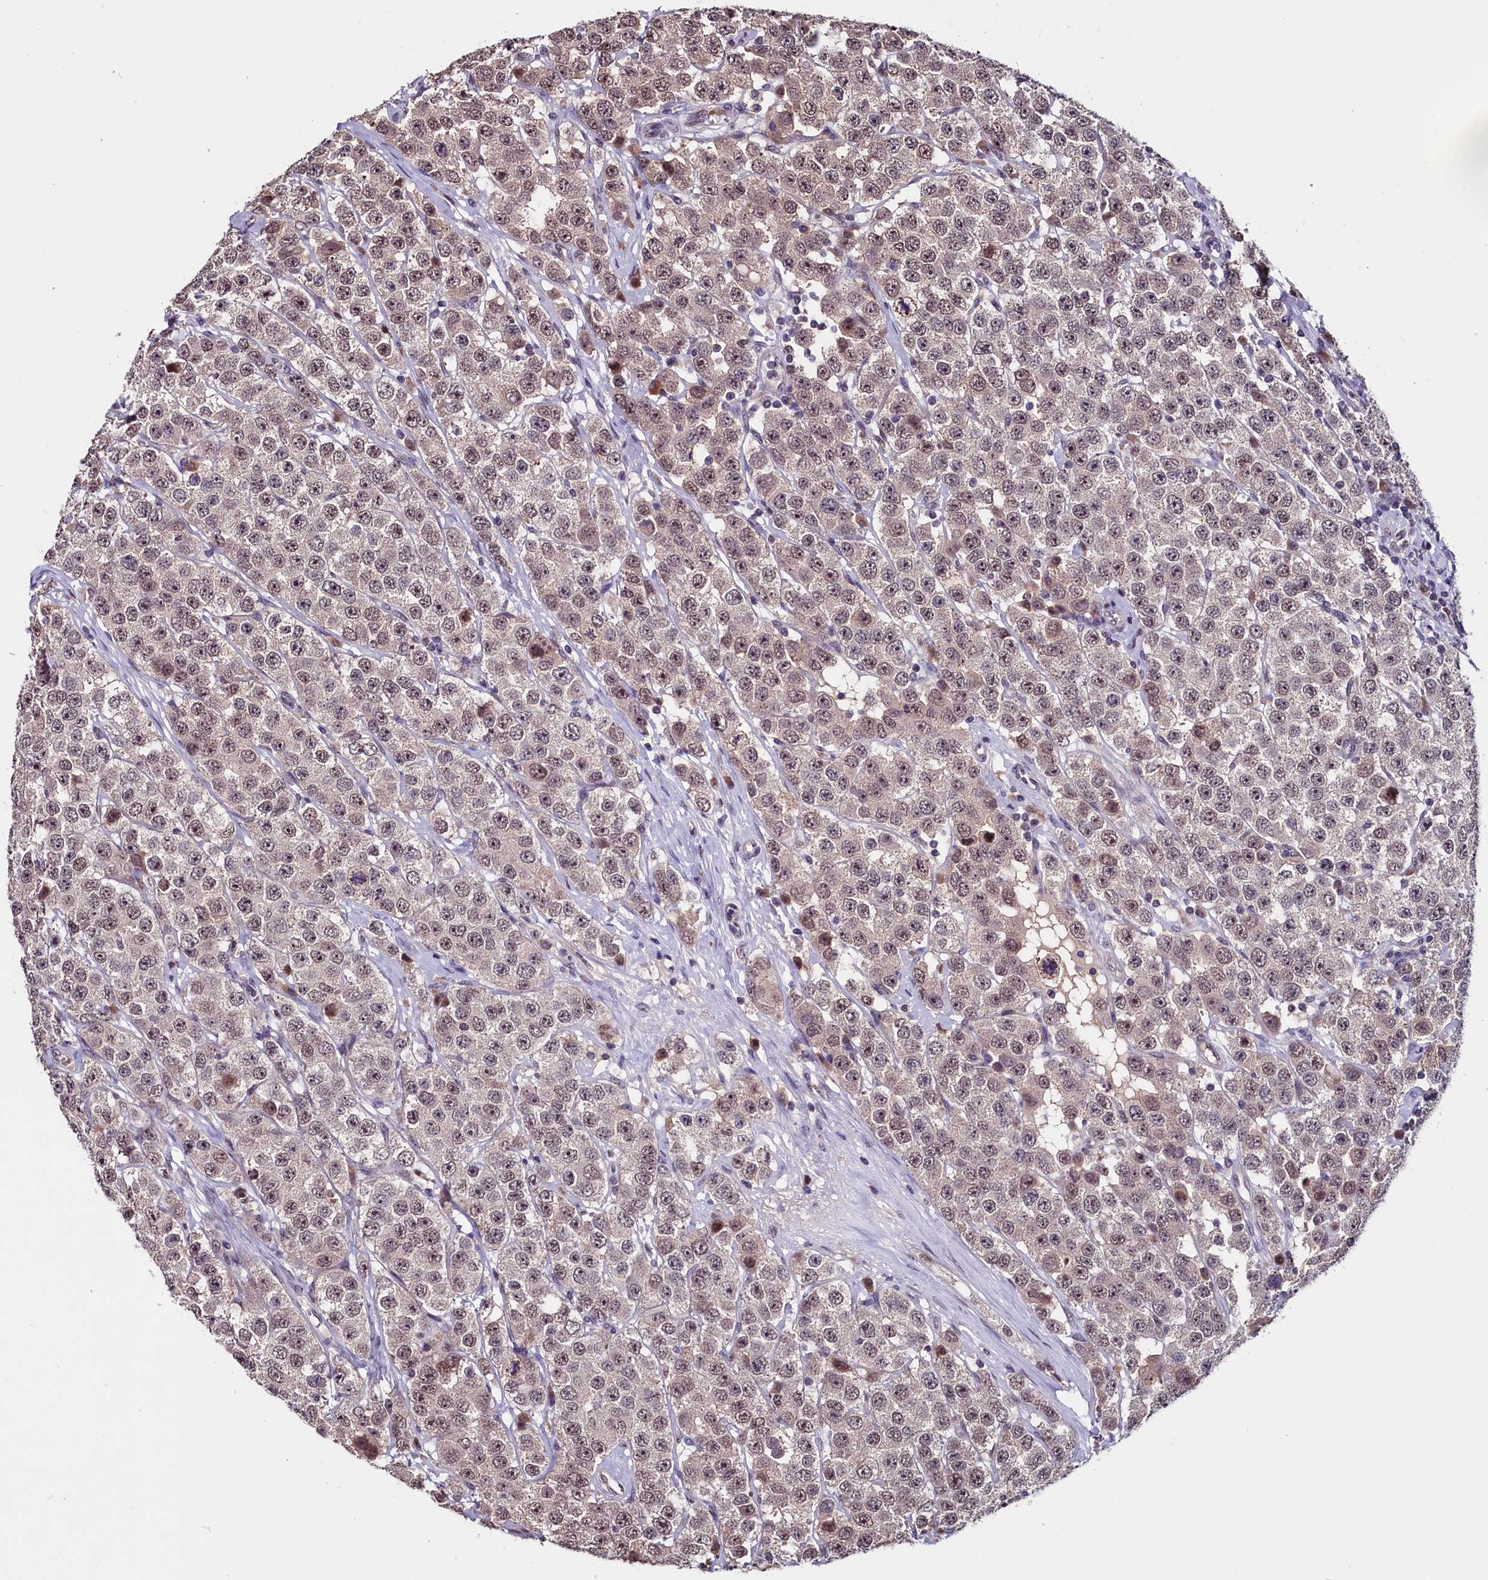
{"staining": {"intensity": "weak", "quantity": "25%-75%", "location": "nuclear"}, "tissue": "testis cancer", "cell_type": "Tumor cells", "image_type": "cancer", "snomed": [{"axis": "morphology", "description": "Seminoma, NOS"}, {"axis": "topography", "description": "Testis"}], "caption": "DAB (3,3'-diaminobenzidine) immunohistochemical staining of human testis seminoma demonstrates weak nuclear protein staining in about 25%-75% of tumor cells. The staining is performed using DAB (3,3'-diaminobenzidine) brown chromogen to label protein expression. The nuclei are counter-stained blue using hematoxylin.", "gene": "RNMT", "patient": {"sex": "male", "age": 28}}